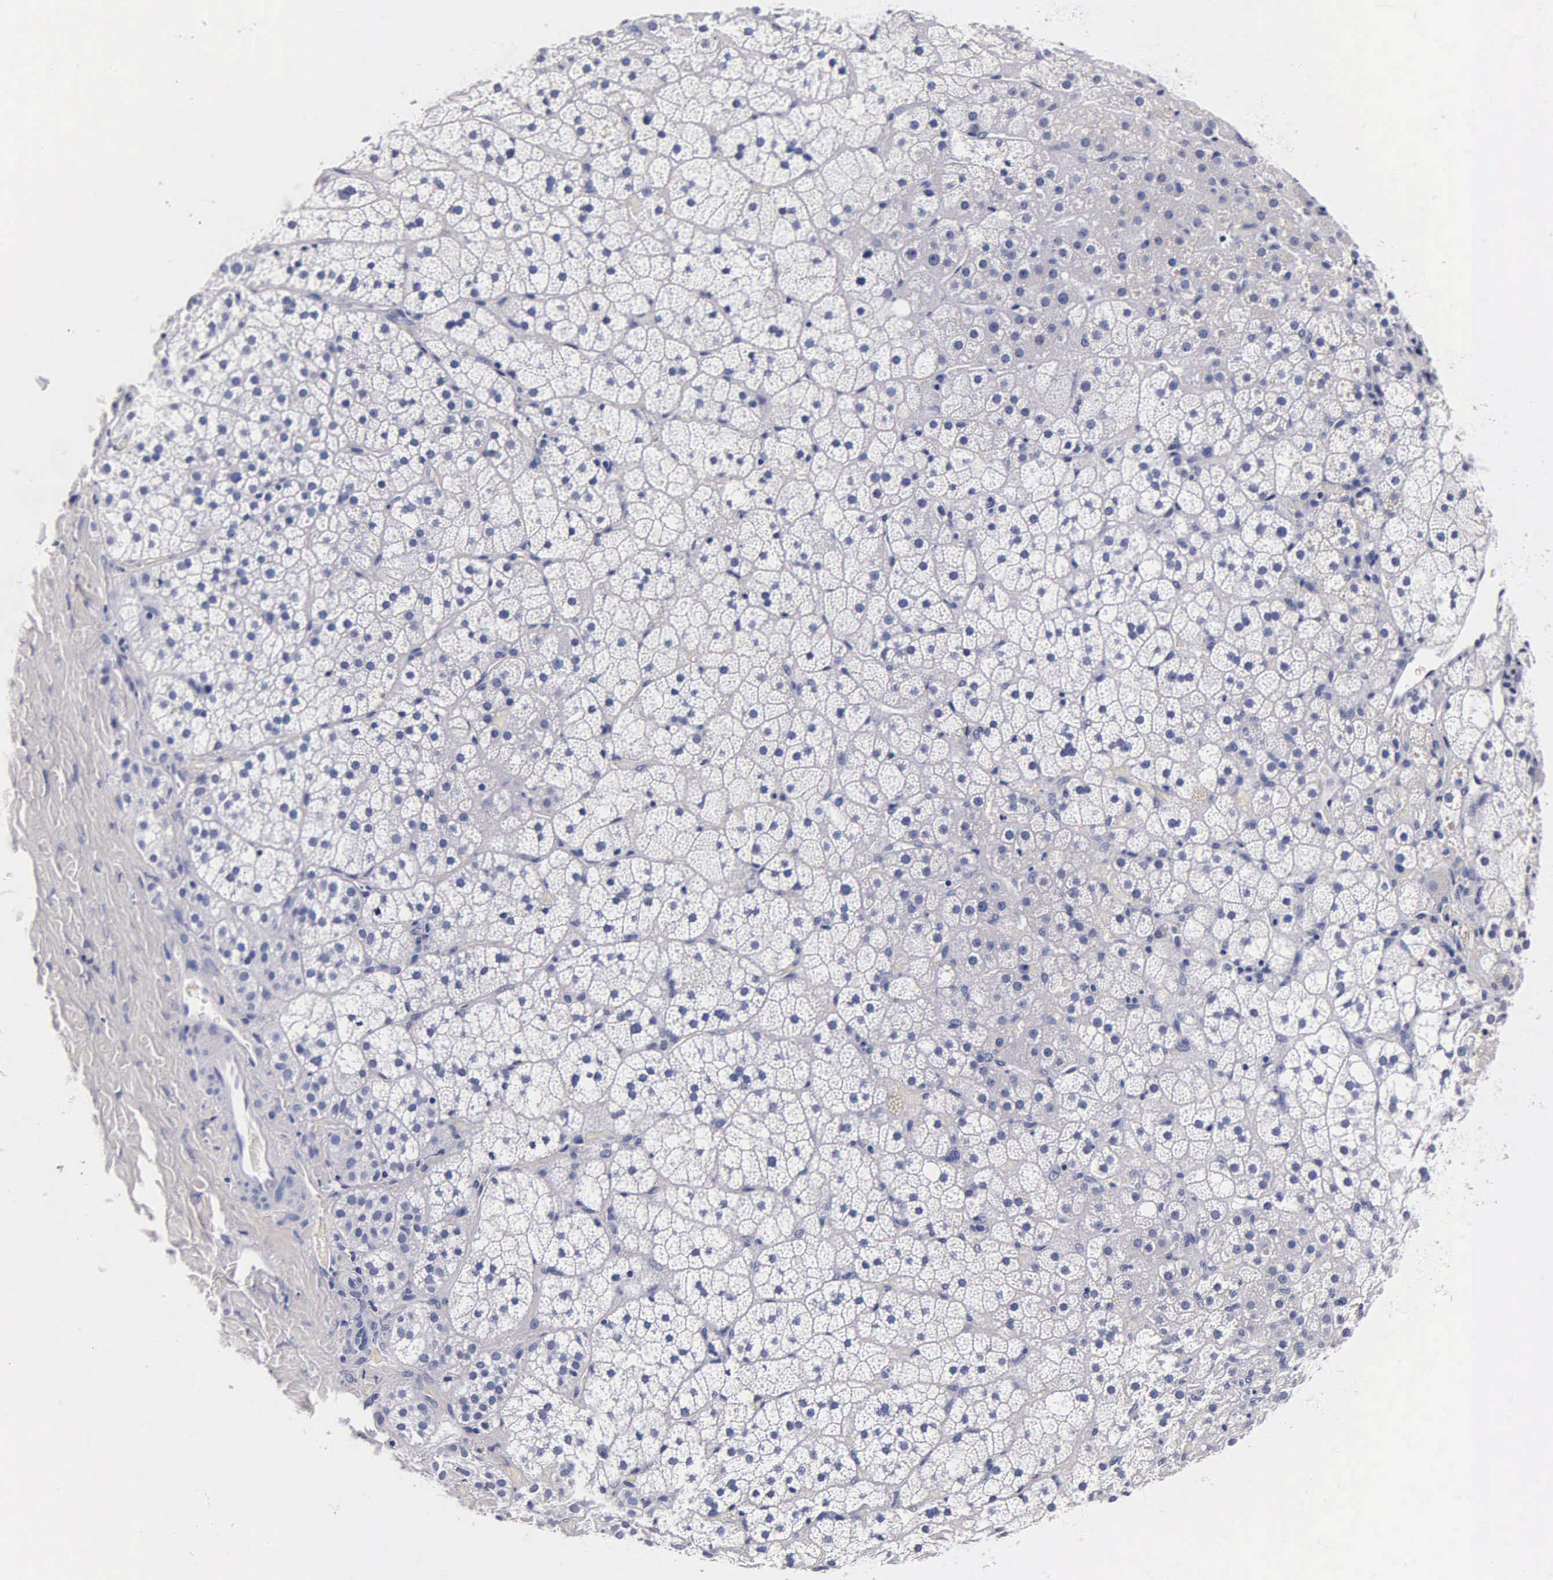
{"staining": {"intensity": "negative", "quantity": "none", "location": "none"}, "tissue": "adrenal gland", "cell_type": "Glandular cells", "image_type": "normal", "snomed": [{"axis": "morphology", "description": "Normal tissue, NOS"}, {"axis": "topography", "description": "Adrenal gland"}], "caption": "This is an immunohistochemistry (IHC) micrograph of unremarkable human adrenal gland. There is no staining in glandular cells.", "gene": "INS", "patient": {"sex": "male", "age": 53}}